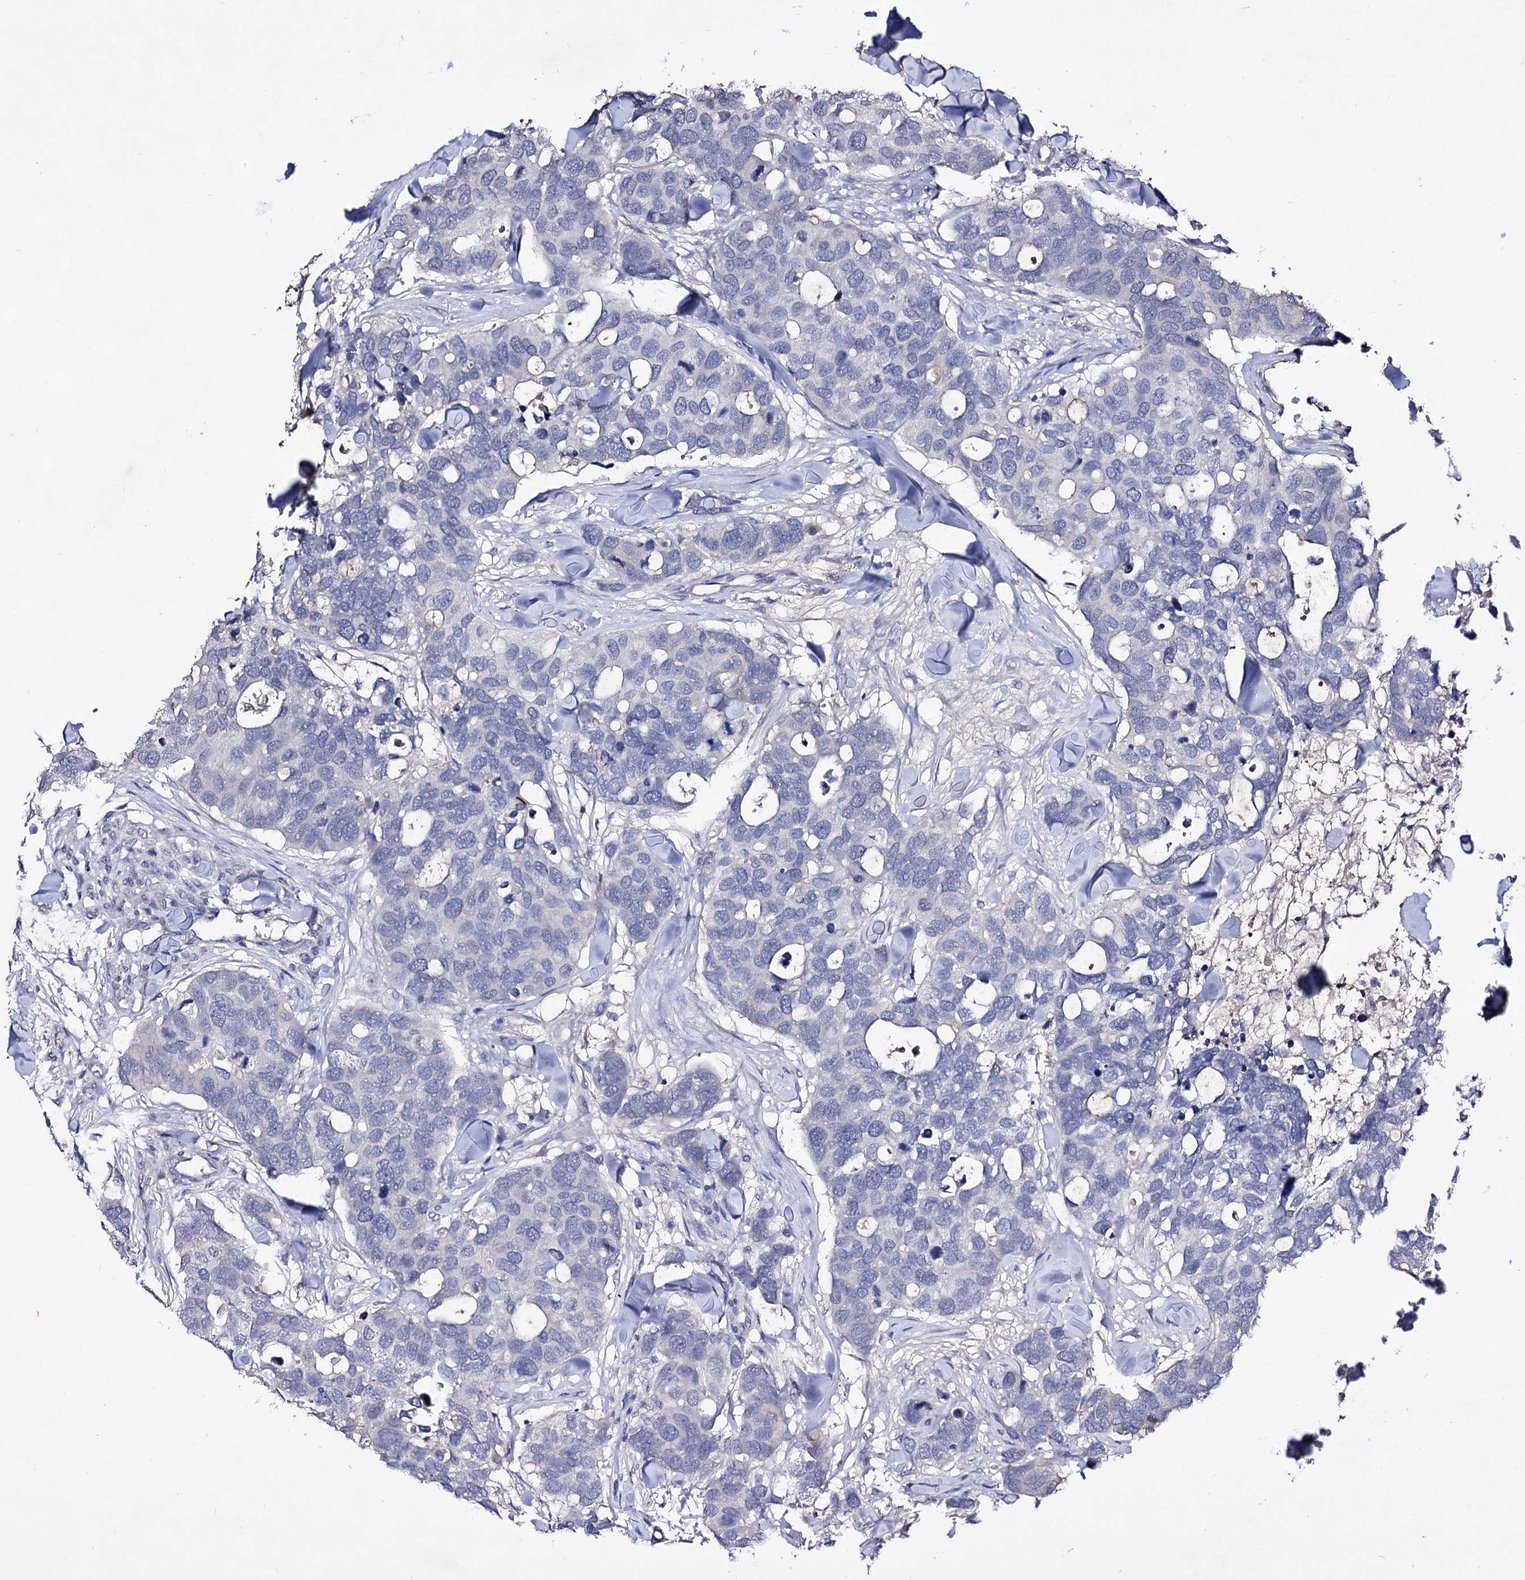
{"staining": {"intensity": "negative", "quantity": "none", "location": "none"}, "tissue": "breast cancer", "cell_type": "Tumor cells", "image_type": "cancer", "snomed": [{"axis": "morphology", "description": "Duct carcinoma"}, {"axis": "topography", "description": "Breast"}], "caption": "Immunohistochemistry (IHC) image of invasive ductal carcinoma (breast) stained for a protein (brown), which exhibits no positivity in tumor cells.", "gene": "PLIN1", "patient": {"sex": "female", "age": 83}}